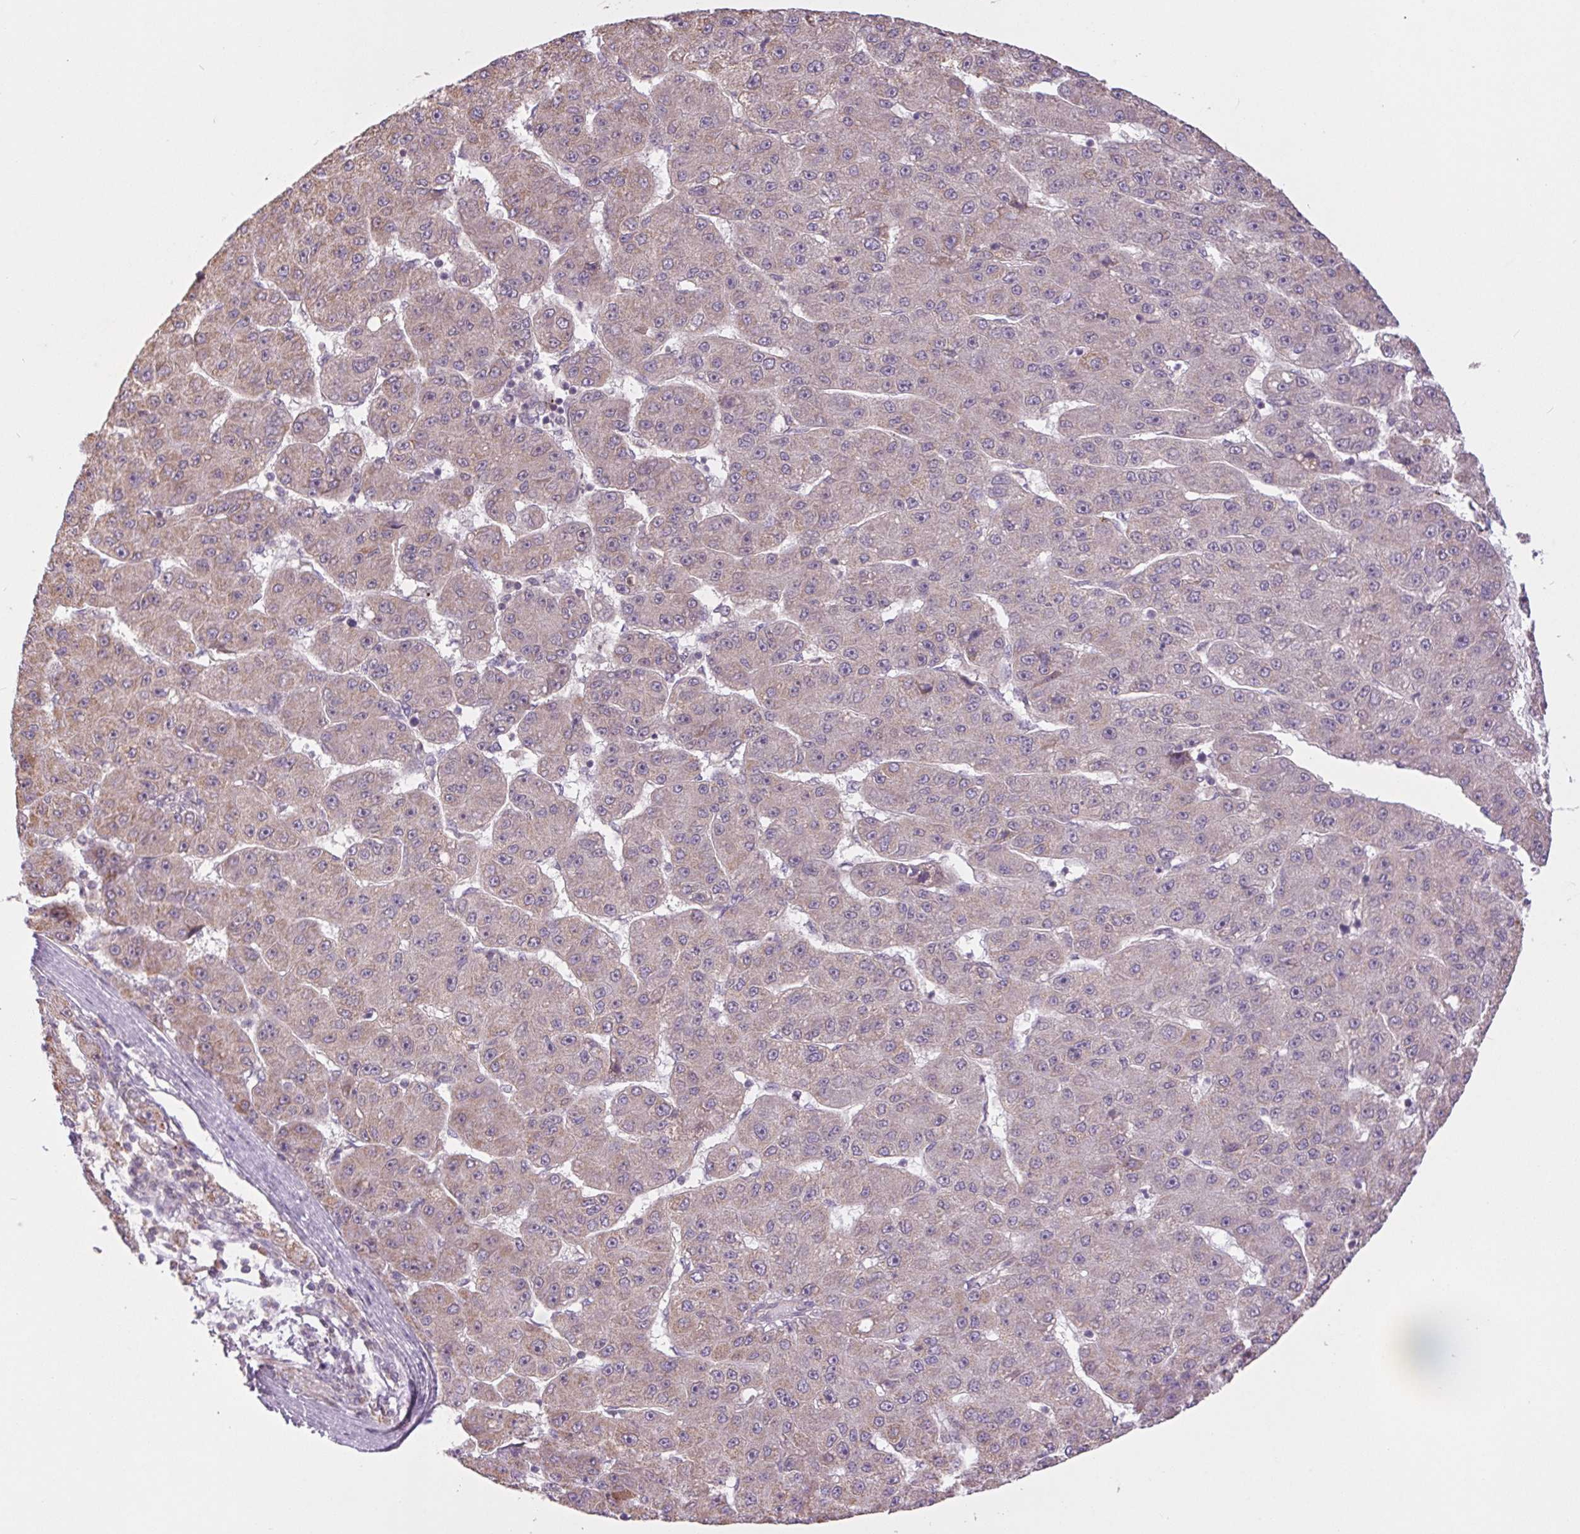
{"staining": {"intensity": "weak", "quantity": "<25%", "location": "cytoplasmic/membranous"}, "tissue": "liver cancer", "cell_type": "Tumor cells", "image_type": "cancer", "snomed": [{"axis": "morphology", "description": "Carcinoma, Hepatocellular, NOS"}, {"axis": "topography", "description": "Liver"}], "caption": "DAB immunohistochemical staining of human liver cancer shows no significant expression in tumor cells.", "gene": "MAP3K5", "patient": {"sex": "male", "age": 67}}